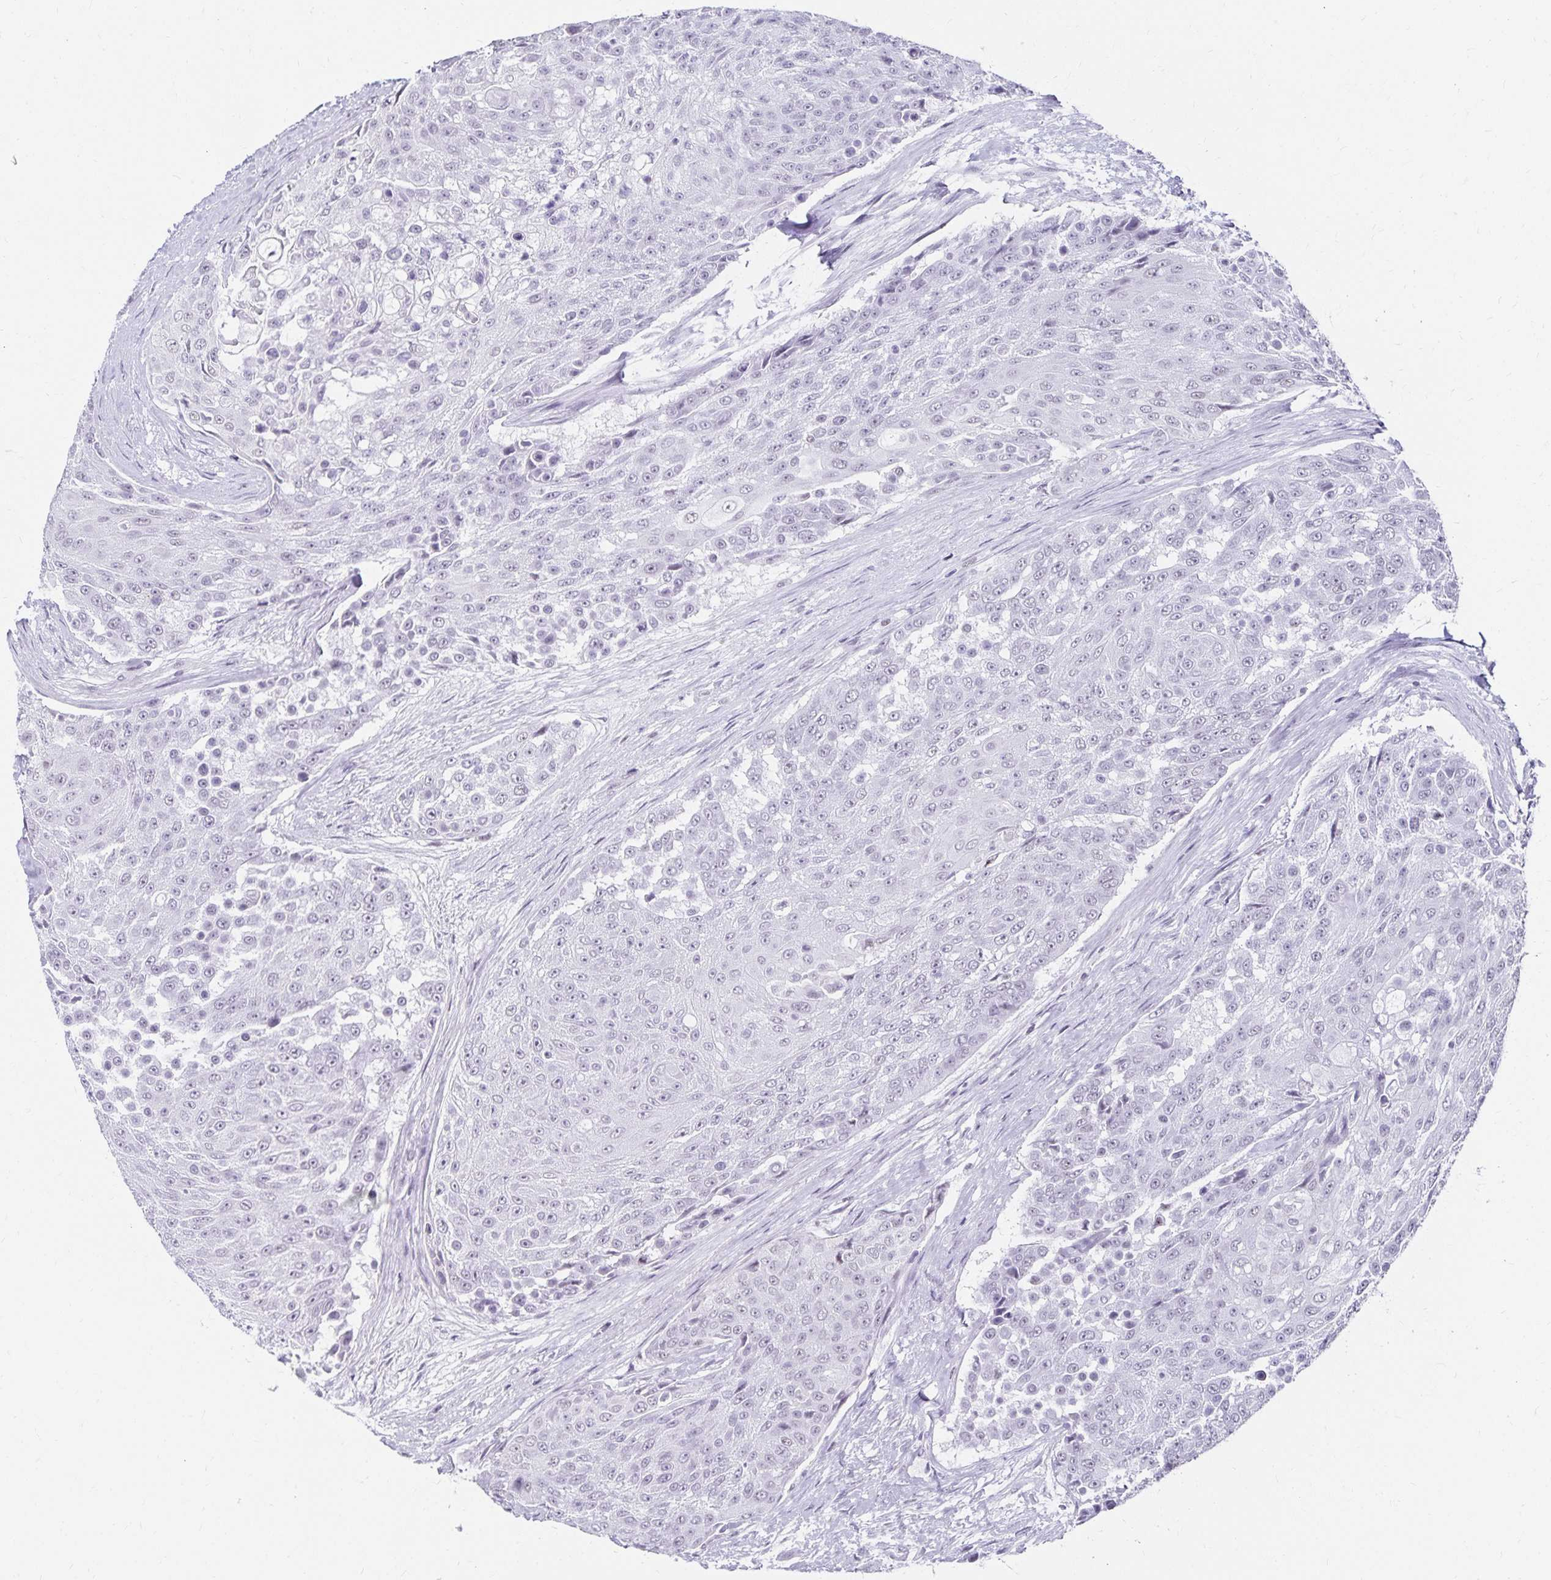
{"staining": {"intensity": "negative", "quantity": "none", "location": "none"}, "tissue": "urothelial cancer", "cell_type": "Tumor cells", "image_type": "cancer", "snomed": [{"axis": "morphology", "description": "Urothelial carcinoma, High grade"}, {"axis": "topography", "description": "Urinary bladder"}], "caption": "A histopathology image of urothelial carcinoma (high-grade) stained for a protein shows no brown staining in tumor cells.", "gene": "C20orf85", "patient": {"sex": "female", "age": 63}}